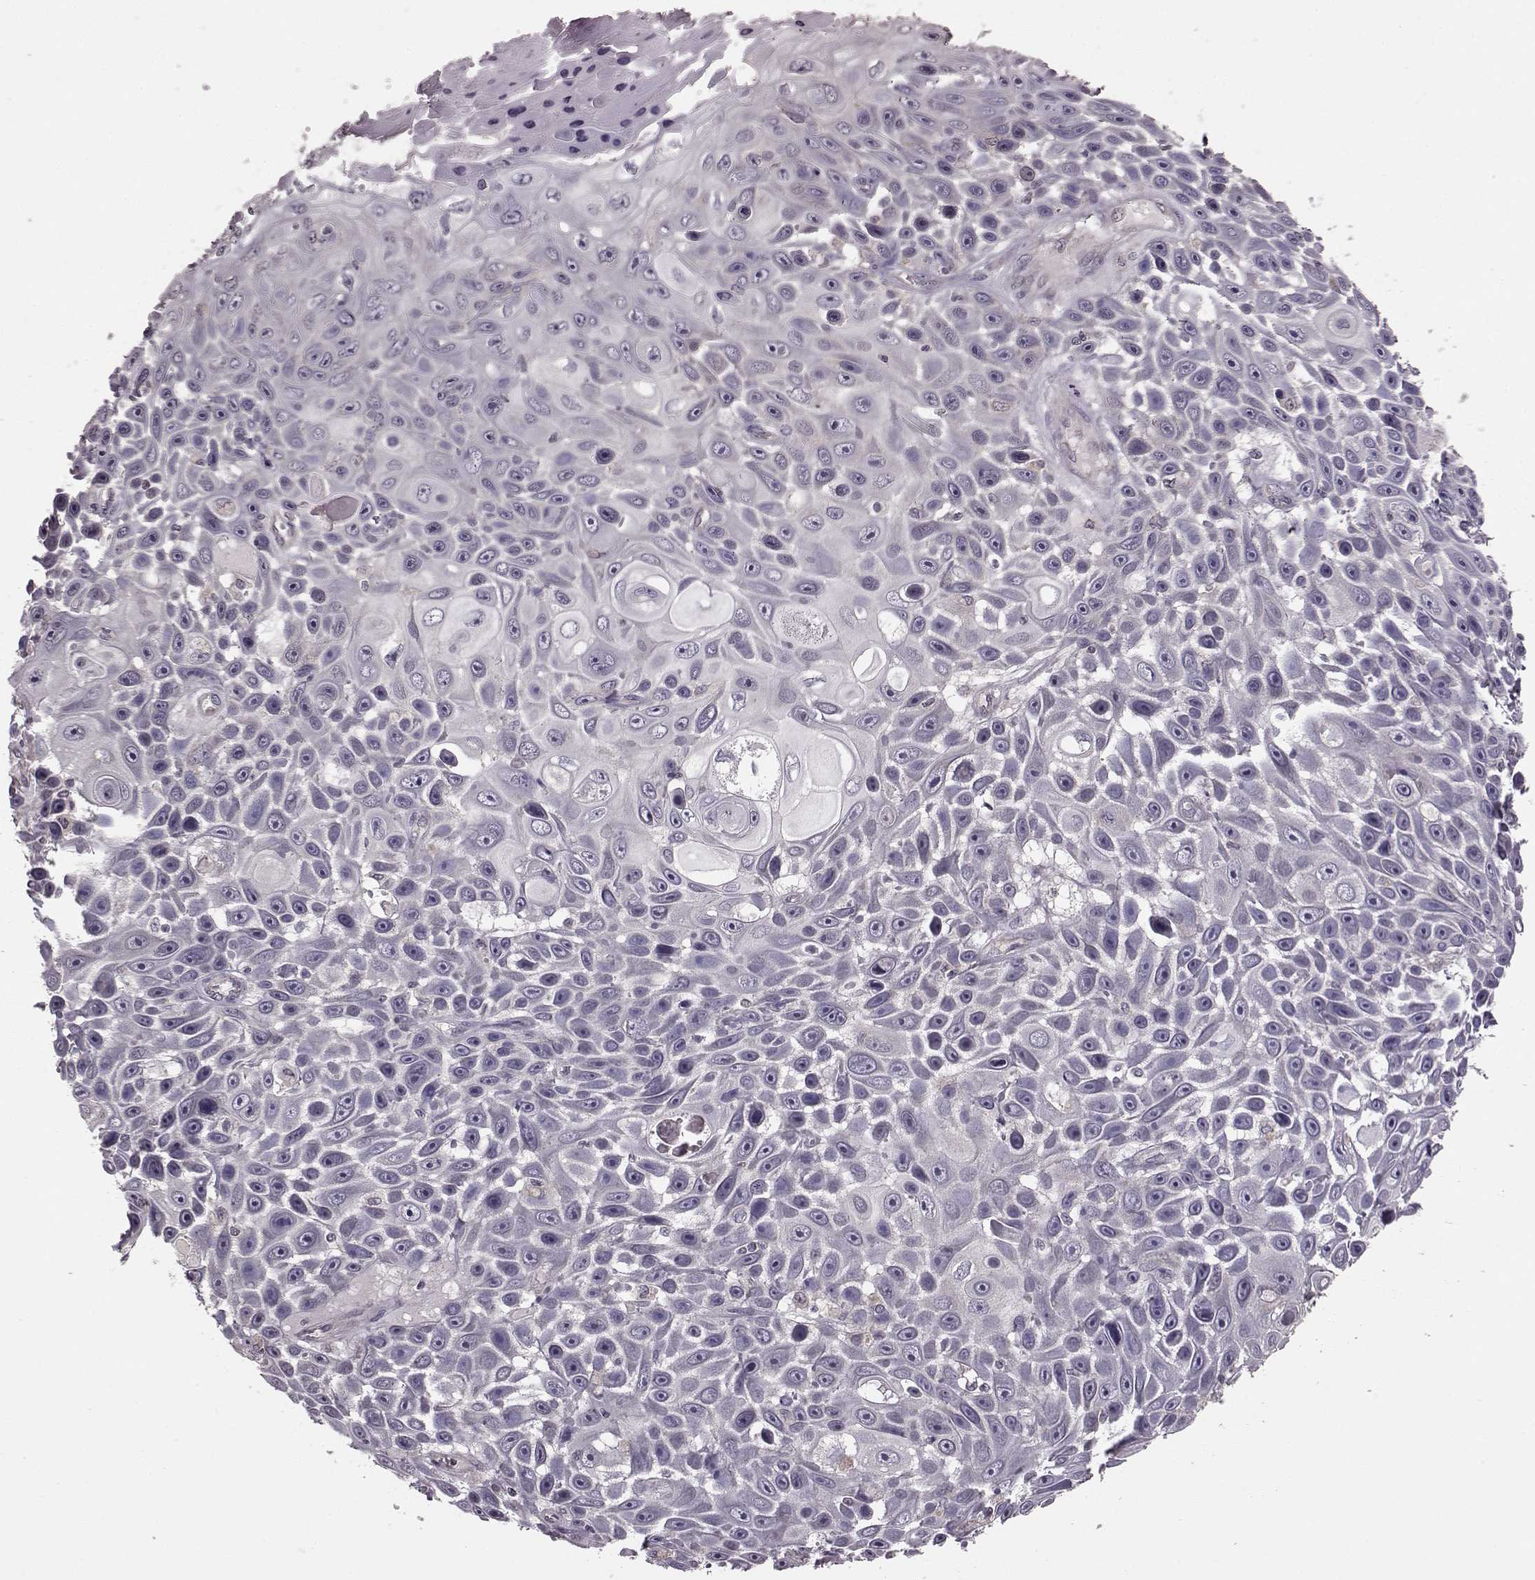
{"staining": {"intensity": "negative", "quantity": "none", "location": "none"}, "tissue": "skin cancer", "cell_type": "Tumor cells", "image_type": "cancer", "snomed": [{"axis": "morphology", "description": "Squamous cell carcinoma, NOS"}, {"axis": "topography", "description": "Skin"}], "caption": "High magnification brightfield microscopy of skin cancer stained with DAB (brown) and counterstained with hematoxylin (blue): tumor cells show no significant expression.", "gene": "CDC42SE1", "patient": {"sex": "male", "age": 82}}